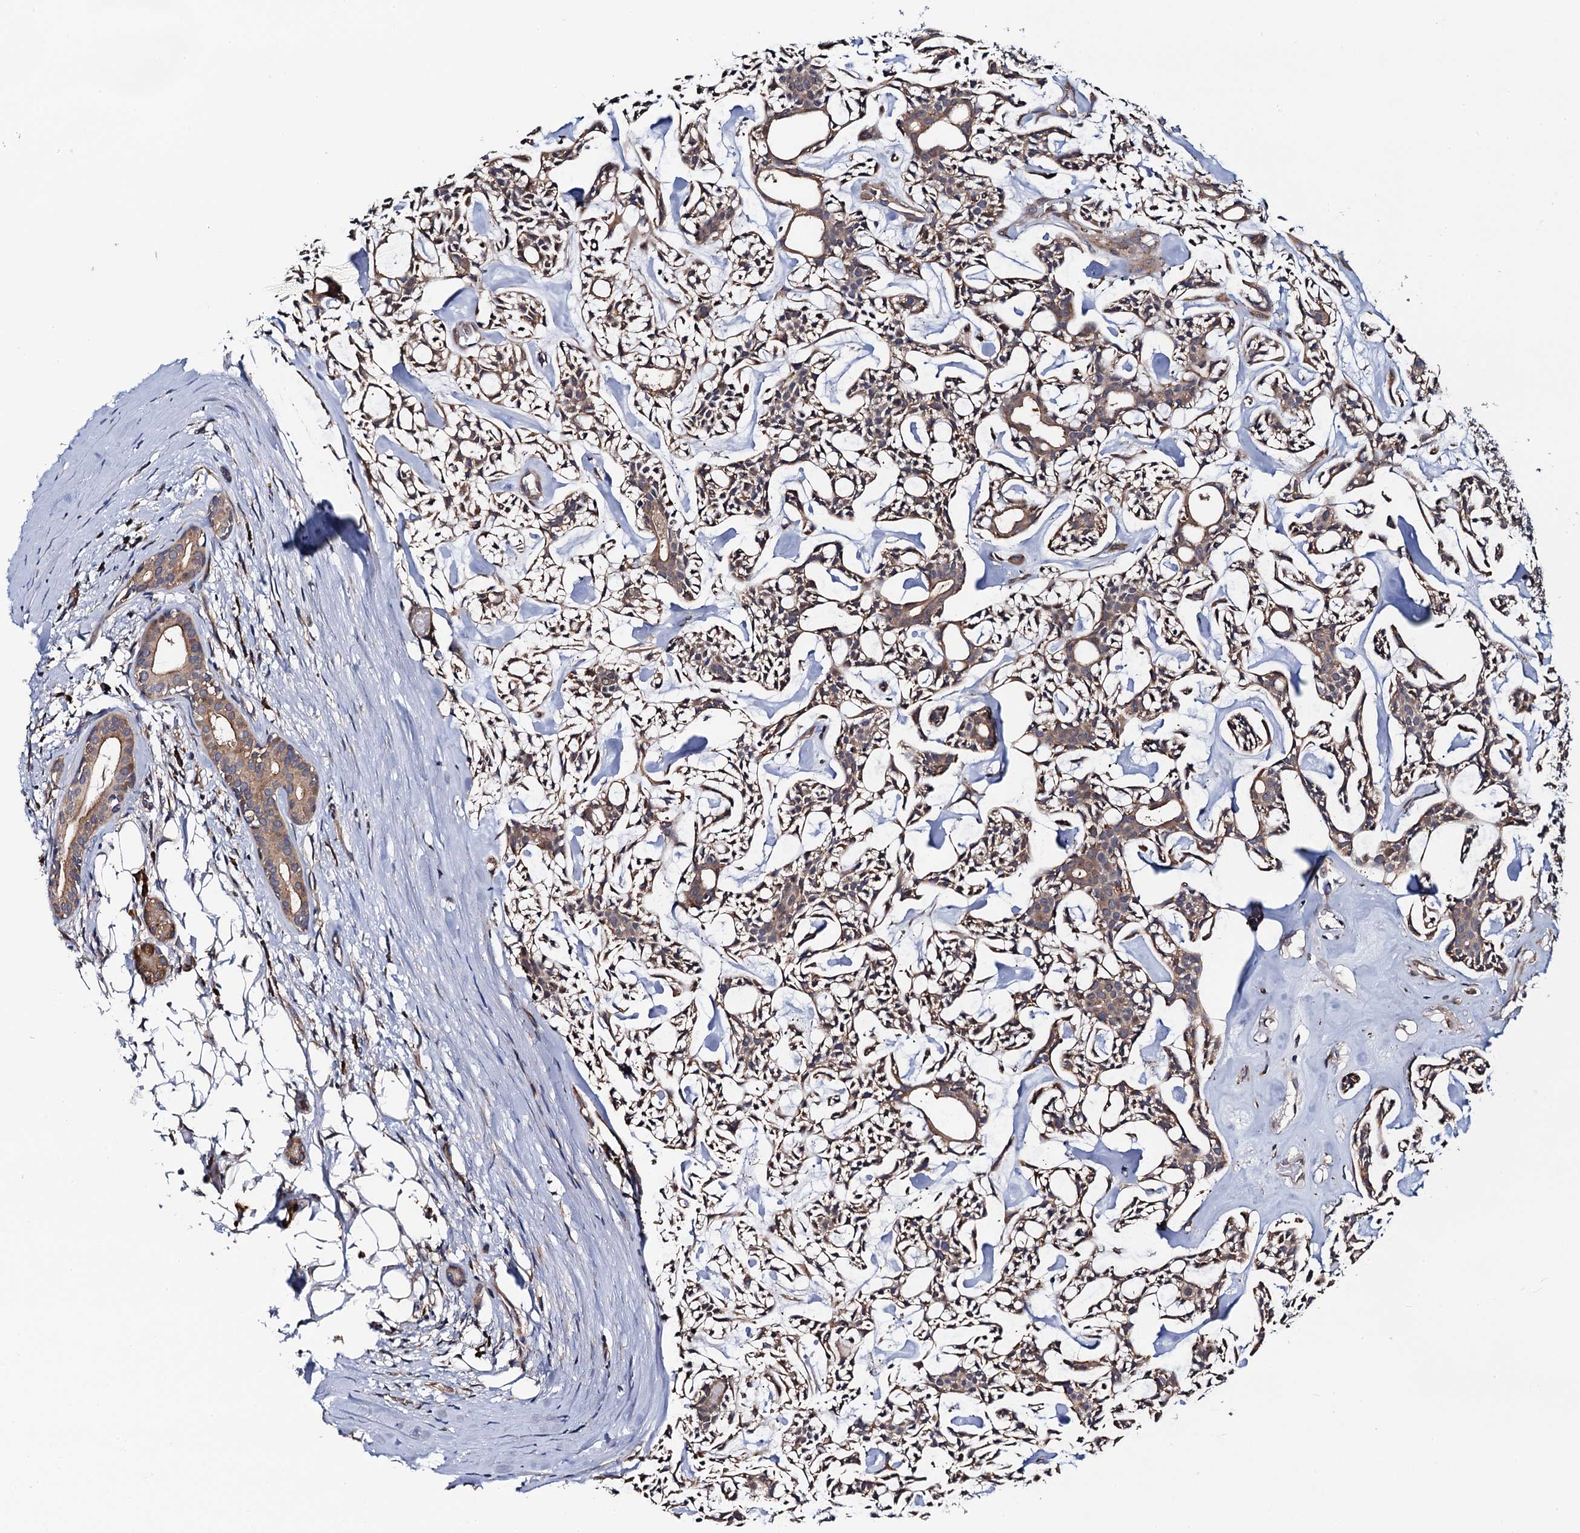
{"staining": {"intensity": "moderate", "quantity": ">75%", "location": "cytoplasmic/membranous"}, "tissue": "head and neck cancer", "cell_type": "Tumor cells", "image_type": "cancer", "snomed": [{"axis": "morphology", "description": "Adenocarcinoma, NOS"}, {"axis": "topography", "description": "Salivary gland"}, {"axis": "topography", "description": "Head-Neck"}], "caption": "A high-resolution photomicrograph shows IHC staining of head and neck cancer, which demonstrates moderate cytoplasmic/membranous expression in about >75% of tumor cells. Nuclei are stained in blue.", "gene": "PGLS", "patient": {"sex": "male", "age": 55}}